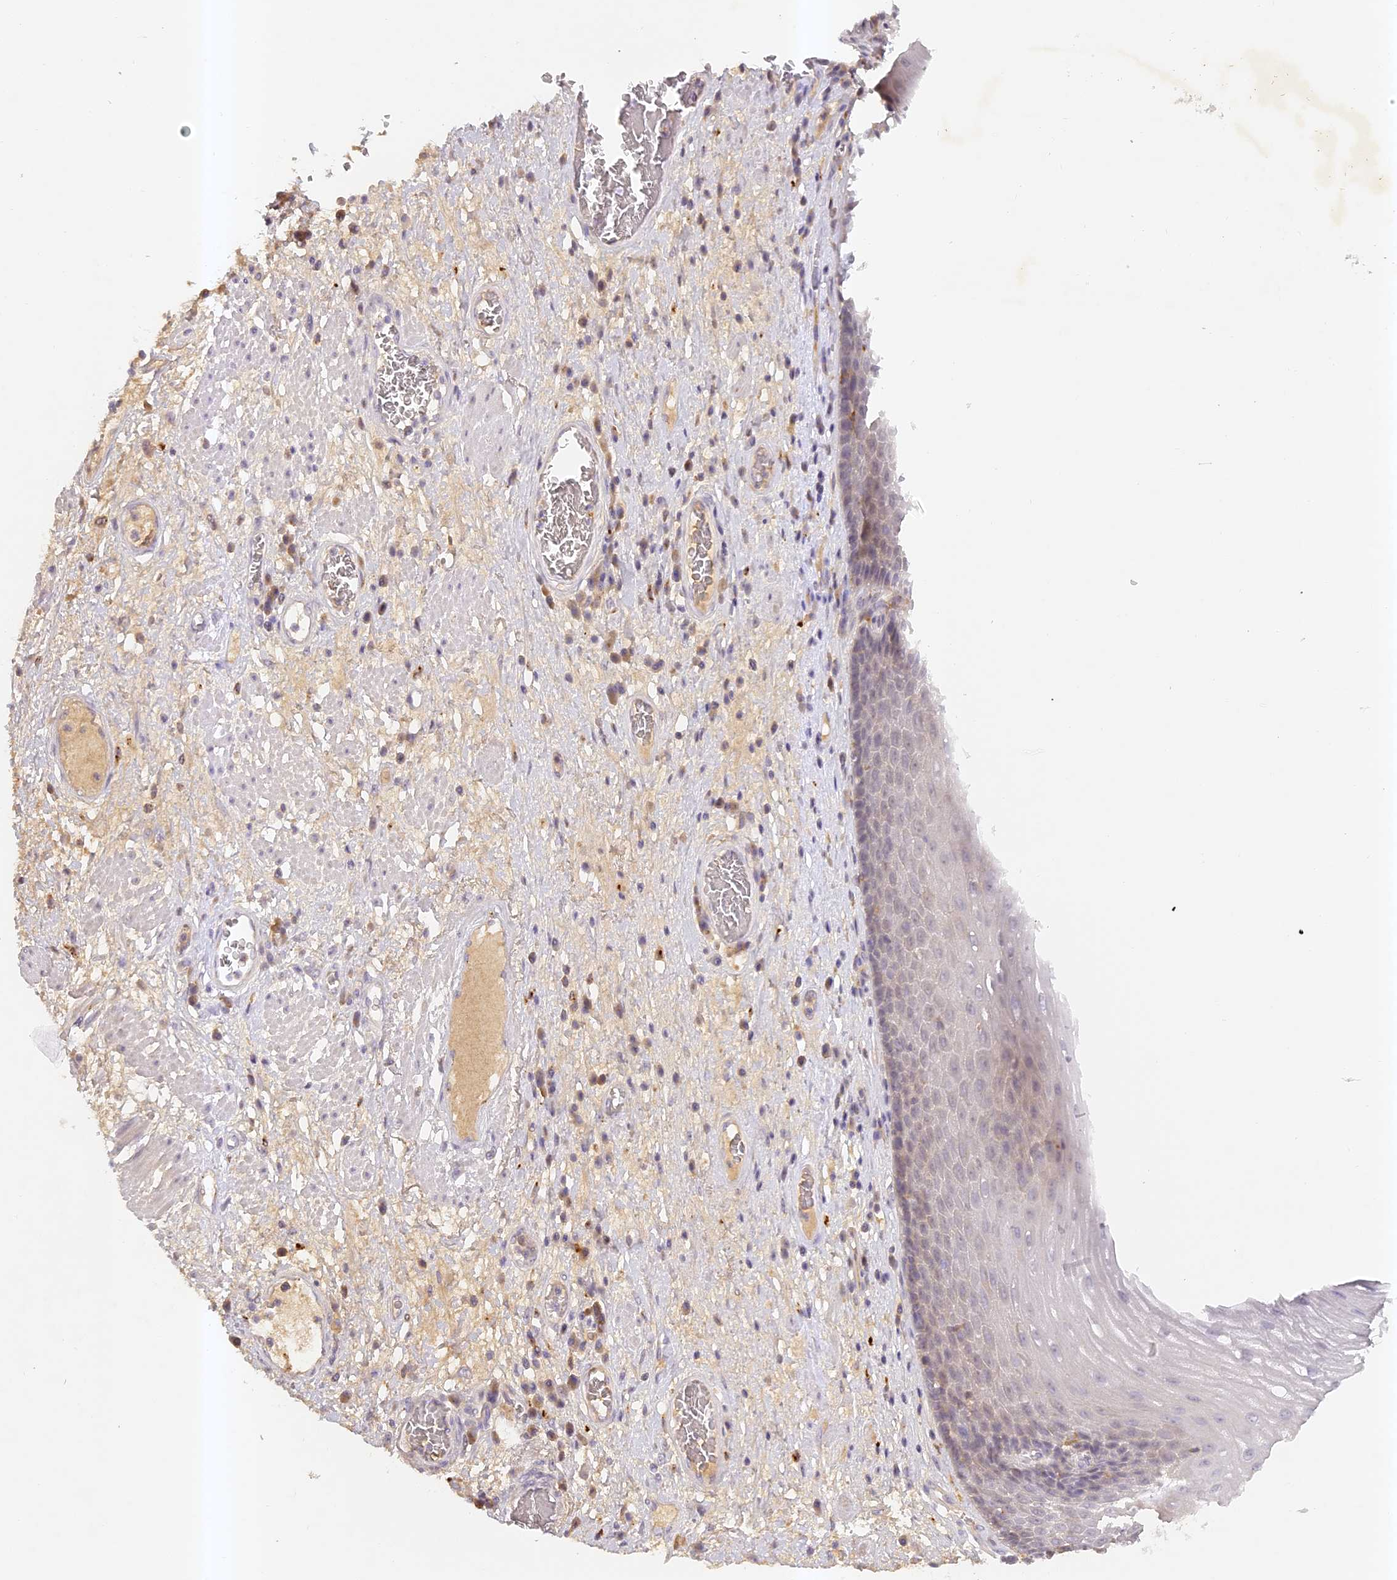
{"staining": {"intensity": "weak", "quantity": "<25%", "location": "nuclear"}, "tissue": "esophagus", "cell_type": "Squamous epithelial cells", "image_type": "normal", "snomed": [{"axis": "morphology", "description": "Normal tissue, NOS"}, {"axis": "morphology", "description": "Adenocarcinoma, NOS"}, {"axis": "topography", "description": "Esophagus"}], "caption": "Protein analysis of normal esophagus reveals no significant positivity in squamous epithelial cells.", "gene": "ELL3", "patient": {"sex": "male", "age": 62}}